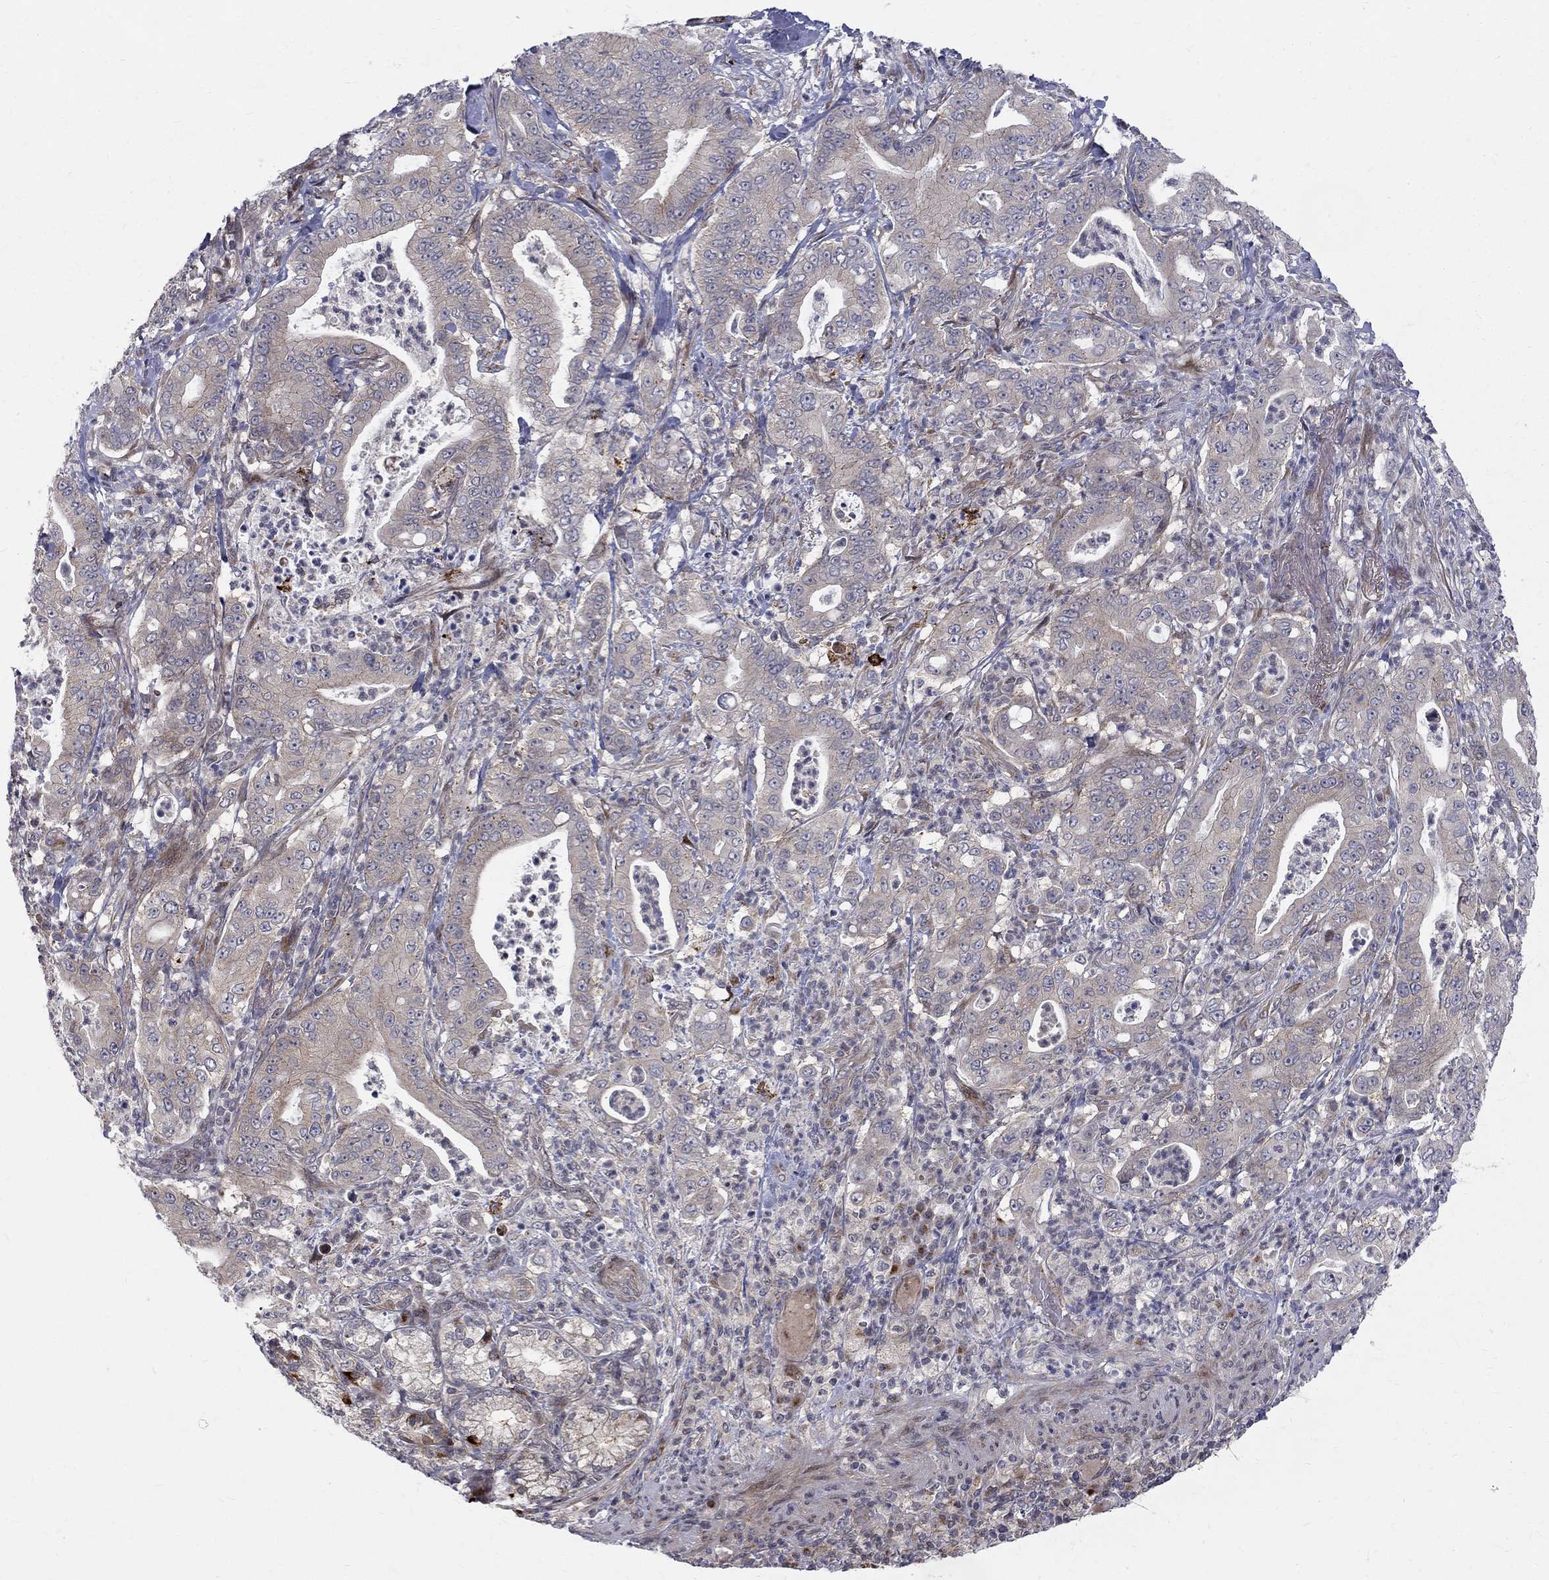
{"staining": {"intensity": "negative", "quantity": "none", "location": "none"}, "tissue": "pancreatic cancer", "cell_type": "Tumor cells", "image_type": "cancer", "snomed": [{"axis": "morphology", "description": "Adenocarcinoma, NOS"}, {"axis": "topography", "description": "Pancreas"}], "caption": "Protein analysis of pancreatic adenocarcinoma demonstrates no significant positivity in tumor cells. (DAB immunohistochemistry (IHC) visualized using brightfield microscopy, high magnification).", "gene": "WDR19", "patient": {"sex": "male", "age": 71}}